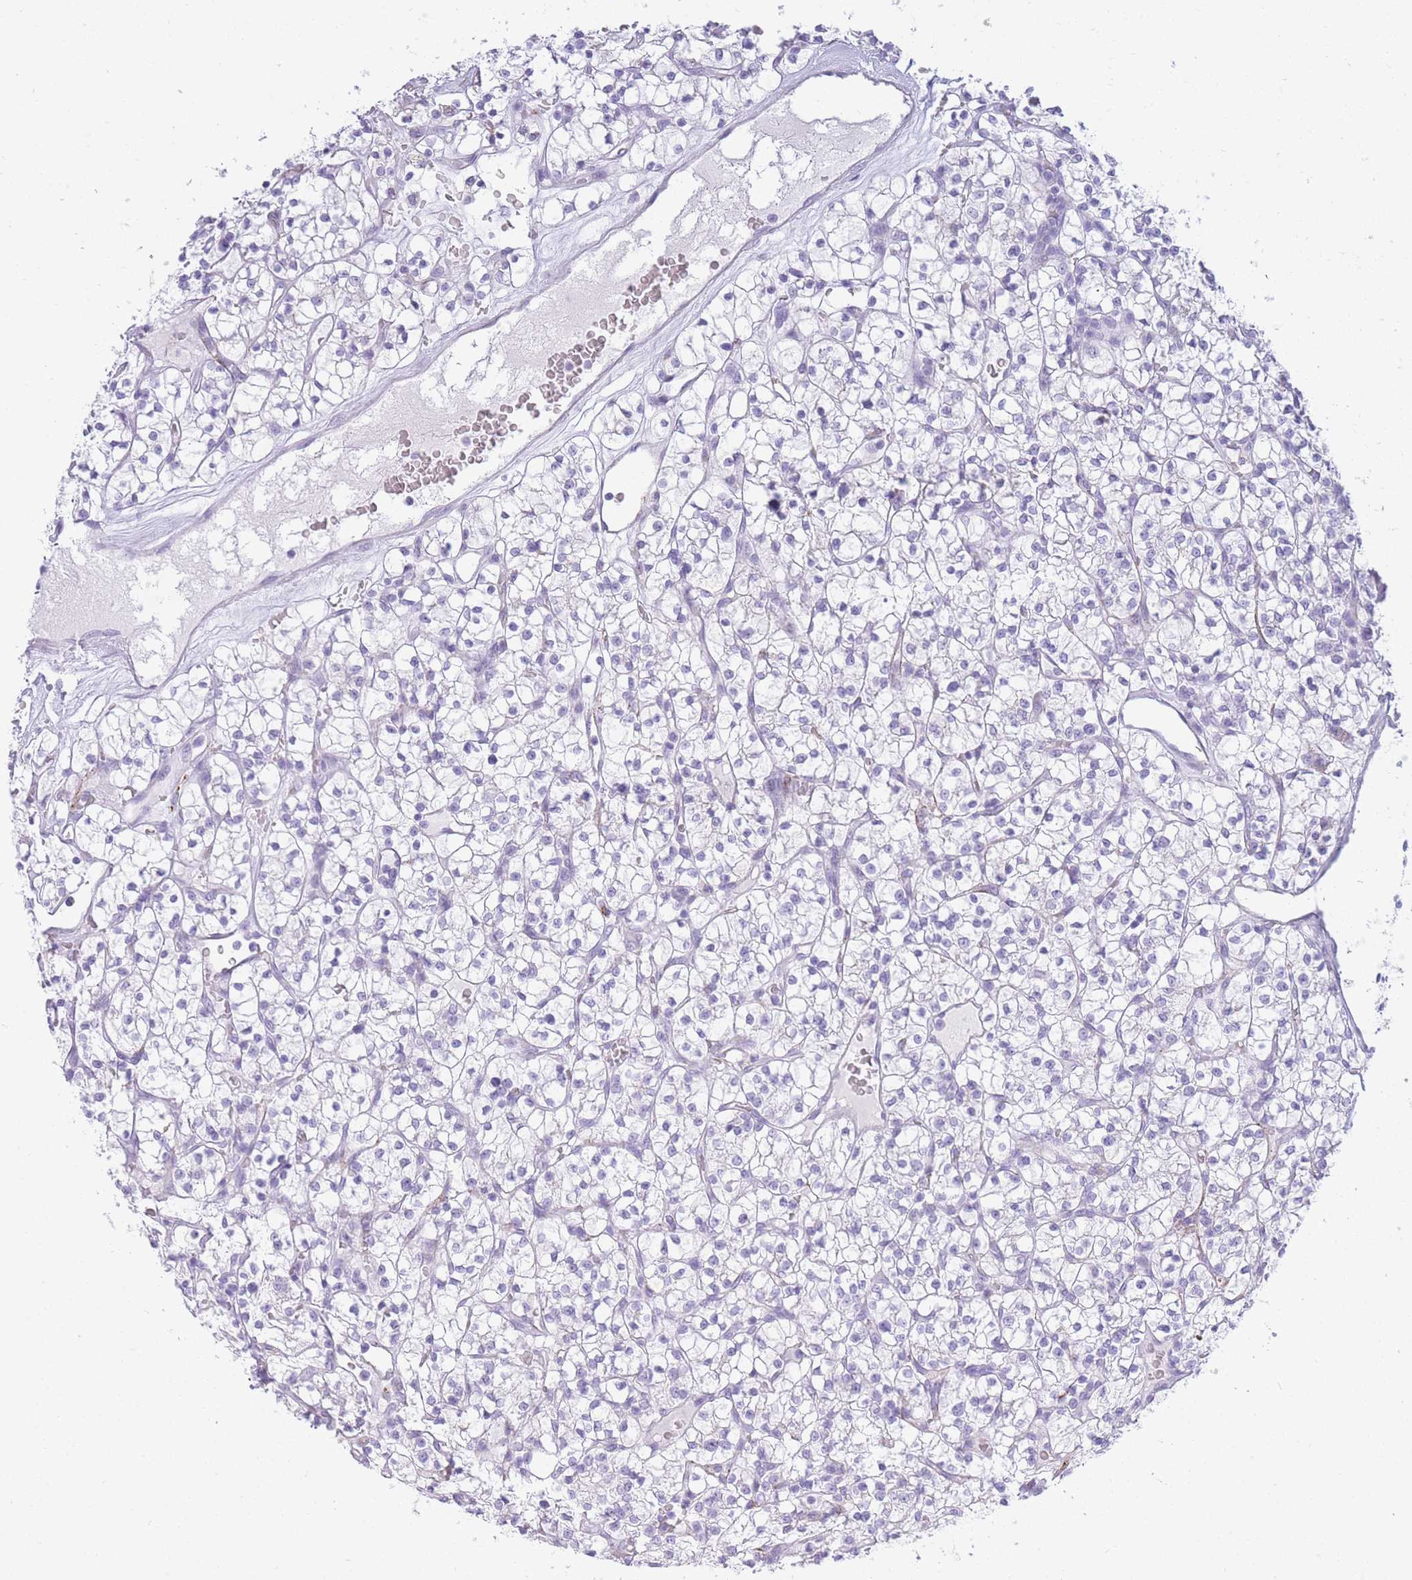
{"staining": {"intensity": "negative", "quantity": "none", "location": "none"}, "tissue": "renal cancer", "cell_type": "Tumor cells", "image_type": "cancer", "snomed": [{"axis": "morphology", "description": "Adenocarcinoma, NOS"}, {"axis": "topography", "description": "Kidney"}], "caption": "This is an IHC histopathology image of human adenocarcinoma (renal). There is no expression in tumor cells.", "gene": "RHO", "patient": {"sex": "female", "age": 64}}